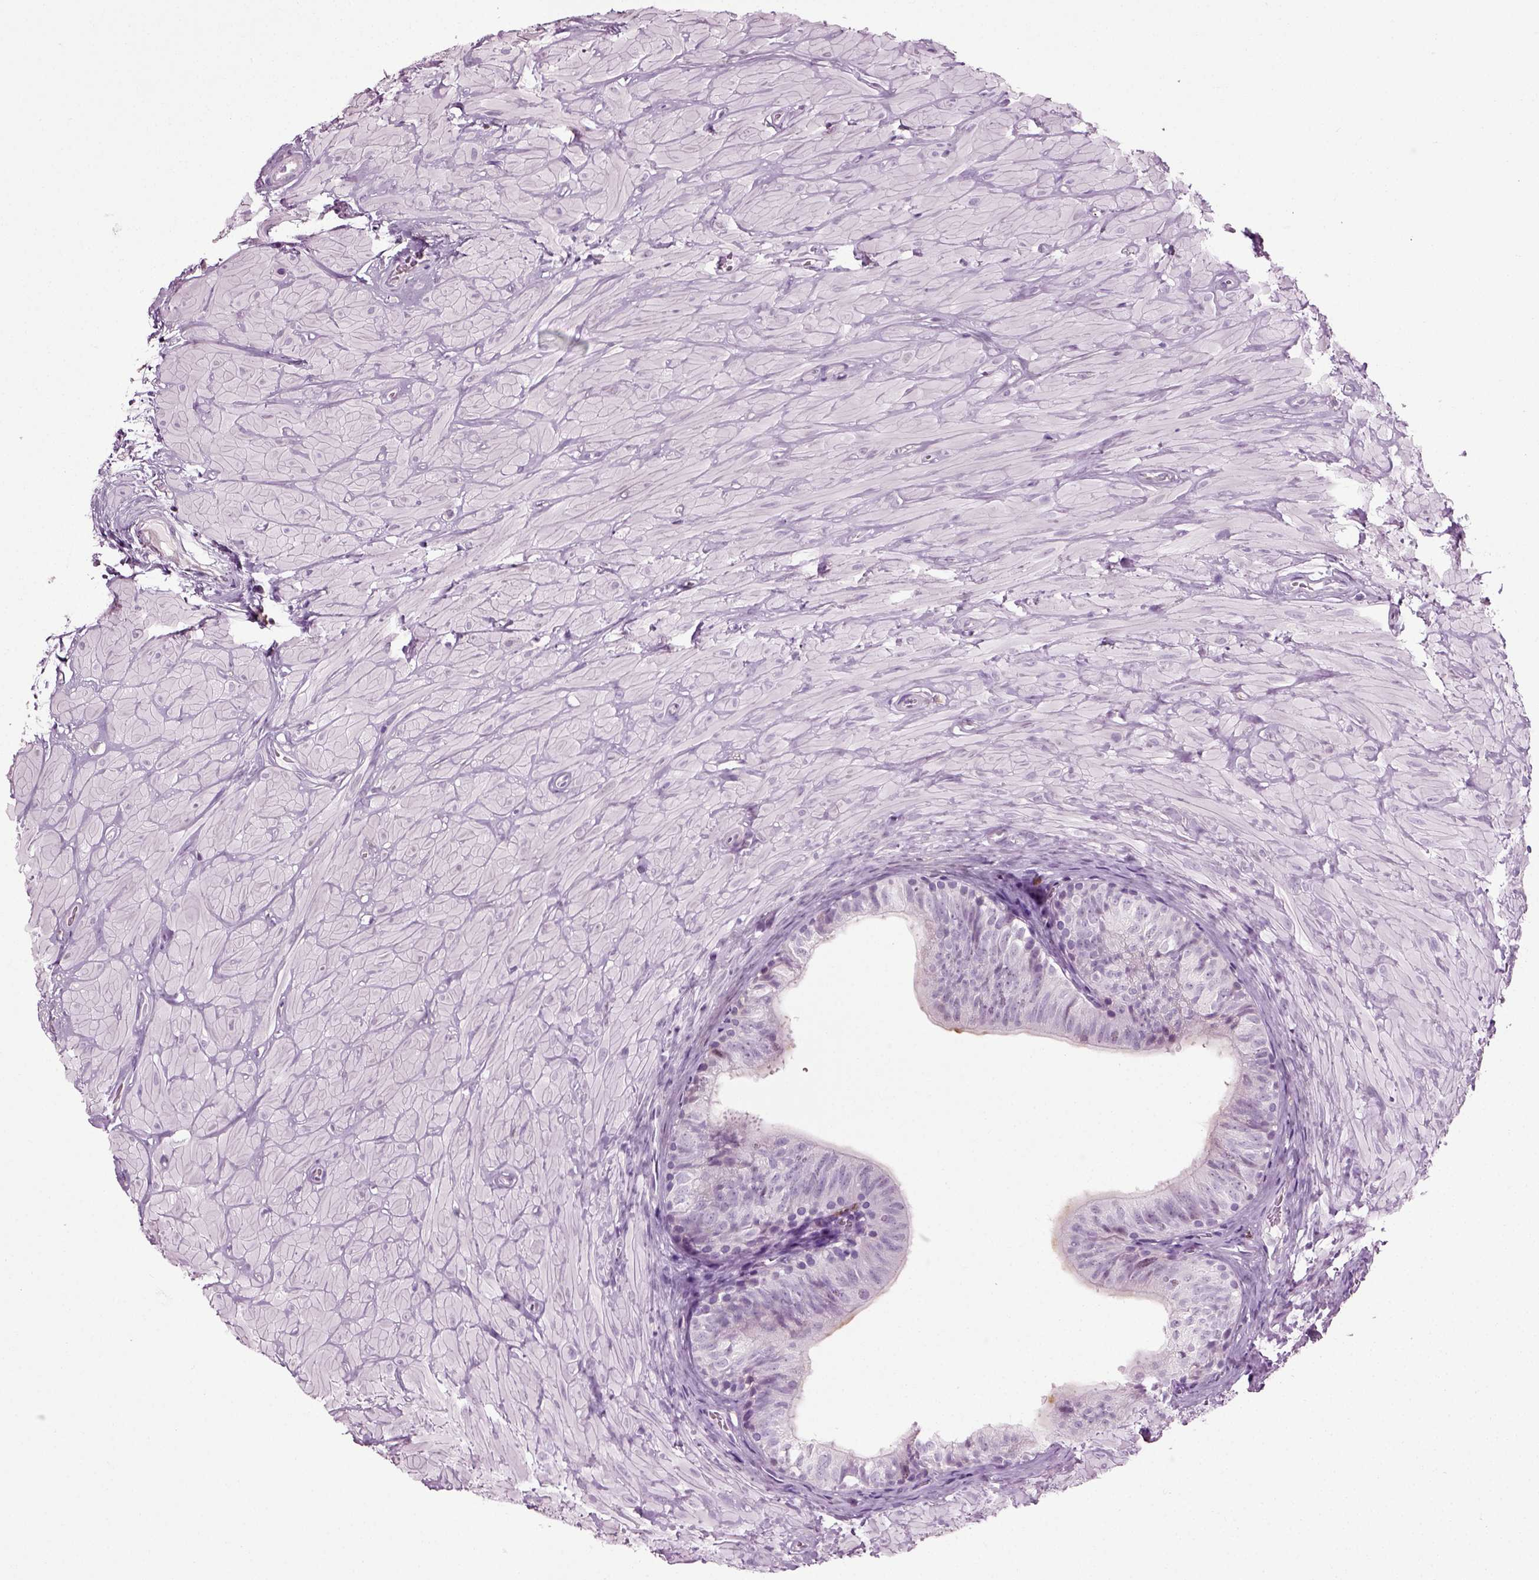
{"staining": {"intensity": "negative", "quantity": "none", "location": "none"}, "tissue": "epididymis", "cell_type": "Glandular cells", "image_type": "normal", "snomed": [{"axis": "morphology", "description": "Normal tissue, NOS"}, {"axis": "topography", "description": "Epididymis"}, {"axis": "topography", "description": "Vas deferens"}], "caption": "Glandular cells are negative for brown protein staining in benign epididymis. The staining was performed using DAB to visualize the protein expression in brown, while the nuclei were stained in blue with hematoxylin (Magnification: 20x).", "gene": "SLC26A8", "patient": {"sex": "male", "age": 23}}